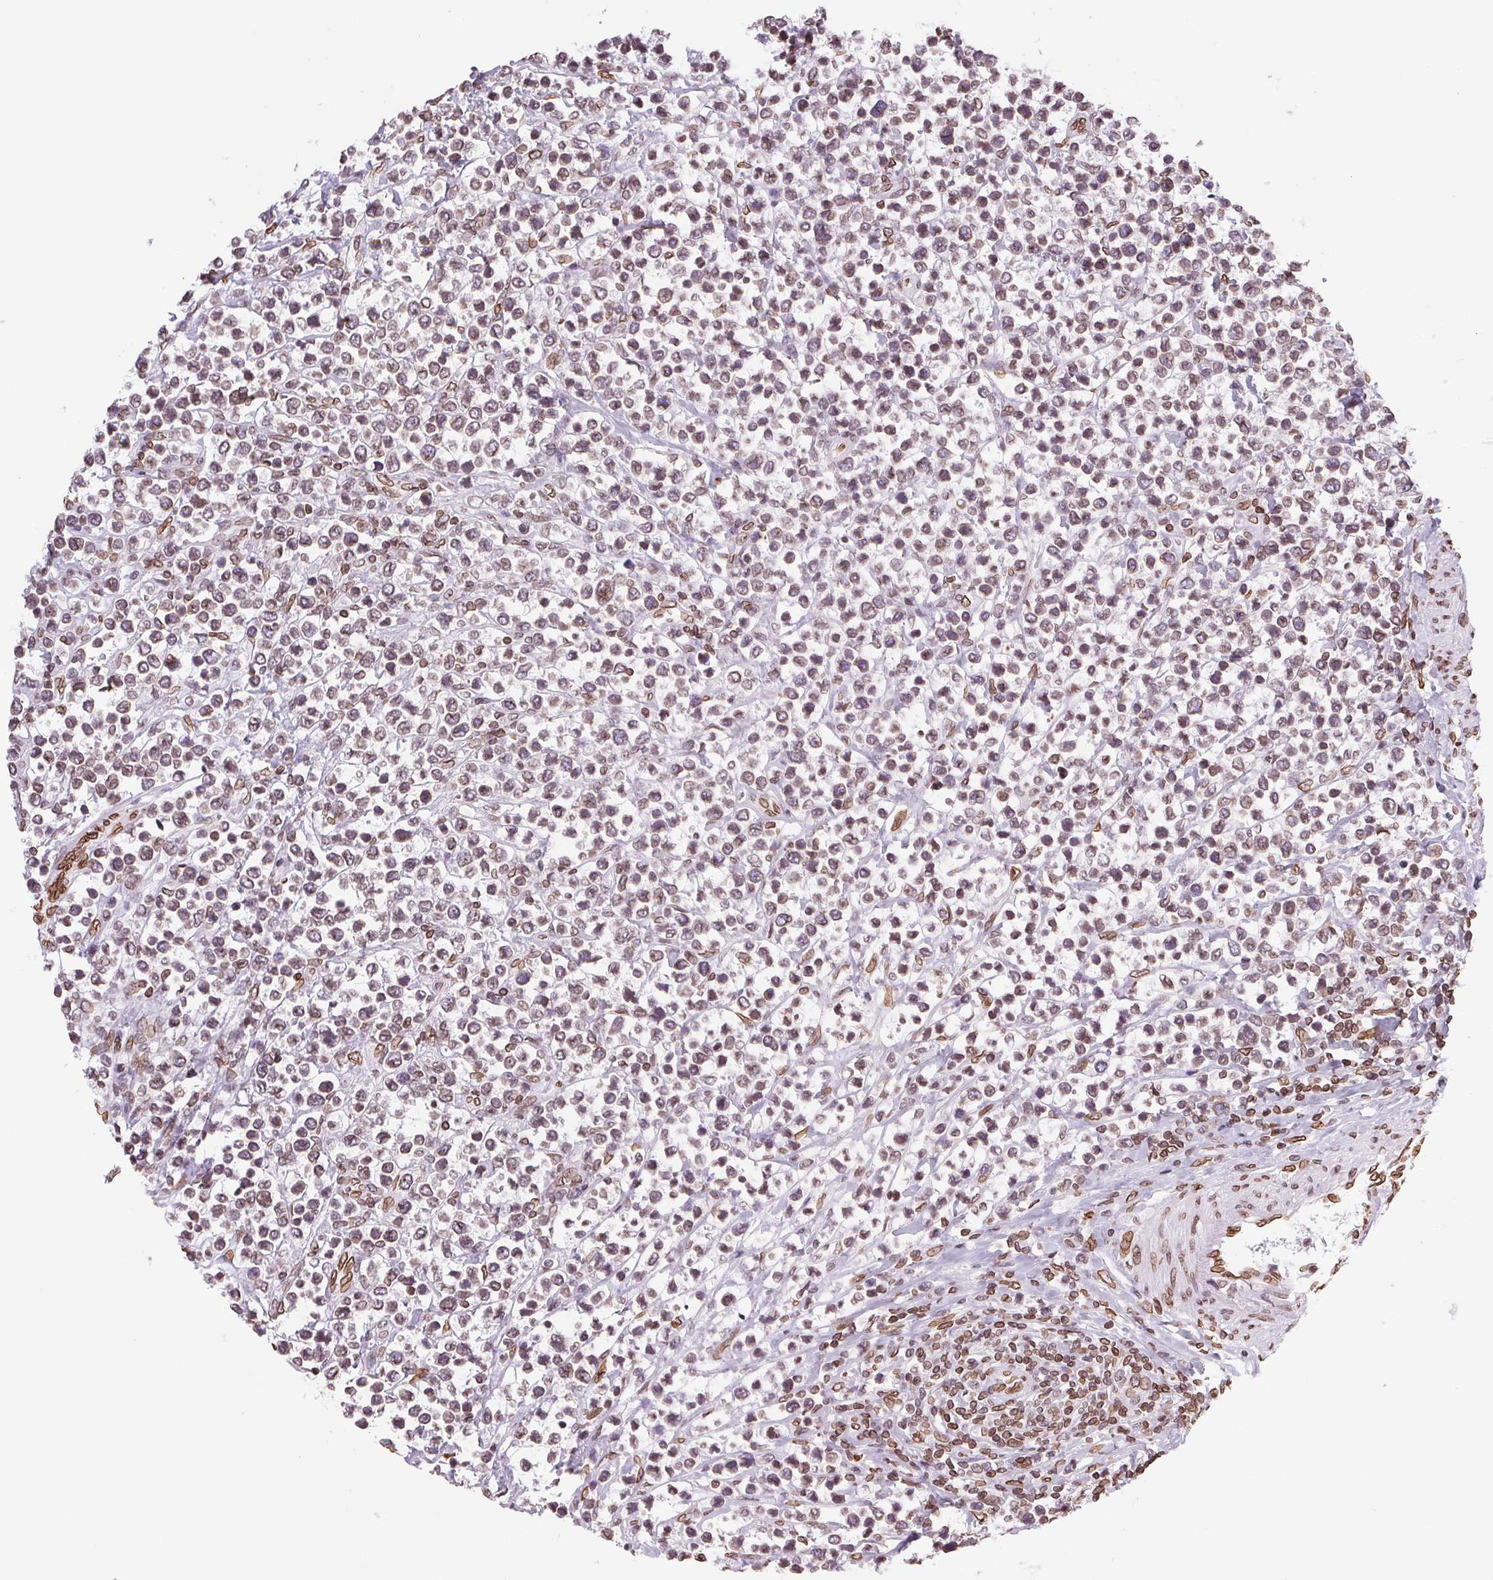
{"staining": {"intensity": "moderate", "quantity": "25%-75%", "location": "cytoplasmic/membranous,nuclear"}, "tissue": "lymphoma", "cell_type": "Tumor cells", "image_type": "cancer", "snomed": [{"axis": "morphology", "description": "Malignant lymphoma, non-Hodgkin's type, High grade"}, {"axis": "topography", "description": "Soft tissue"}], "caption": "Tumor cells reveal moderate cytoplasmic/membranous and nuclear expression in about 25%-75% of cells in high-grade malignant lymphoma, non-Hodgkin's type. (Brightfield microscopy of DAB IHC at high magnification).", "gene": "LMNB2", "patient": {"sex": "female", "age": 56}}